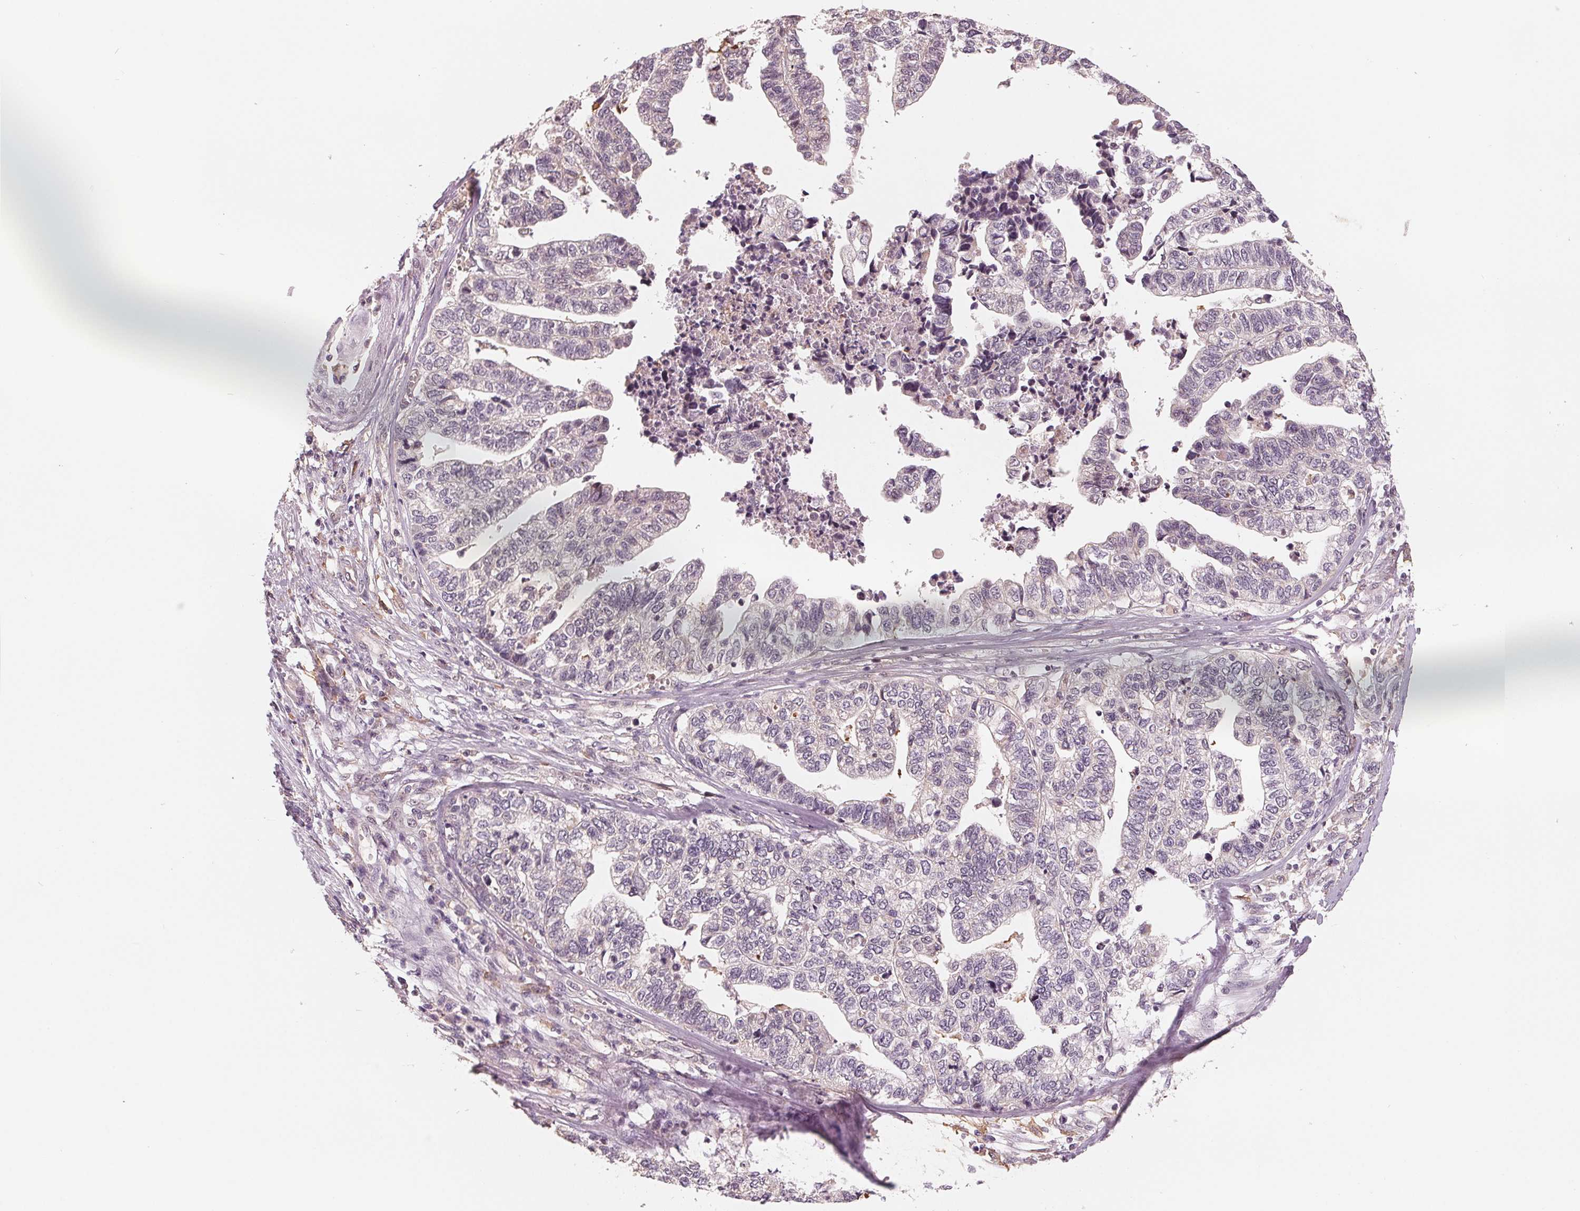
{"staining": {"intensity": "negative", "quantity": "none", "location": "none"}, "tissue": "stomach cancer", "cell_type": "Tumor cells", "image_type": "cancer", "snomed": [{"axis": "morphology", "description": "Adenocarcinoma, NOS"}, {"axis": "topography", "description": "Stomach, upper"}], "caption": "Photomicrograph shows no protein staining in tumor cells of stomach adenocarcinoma tissue.", "gene": "IL9R", "patient": {"sex": "female", "age": 67}}